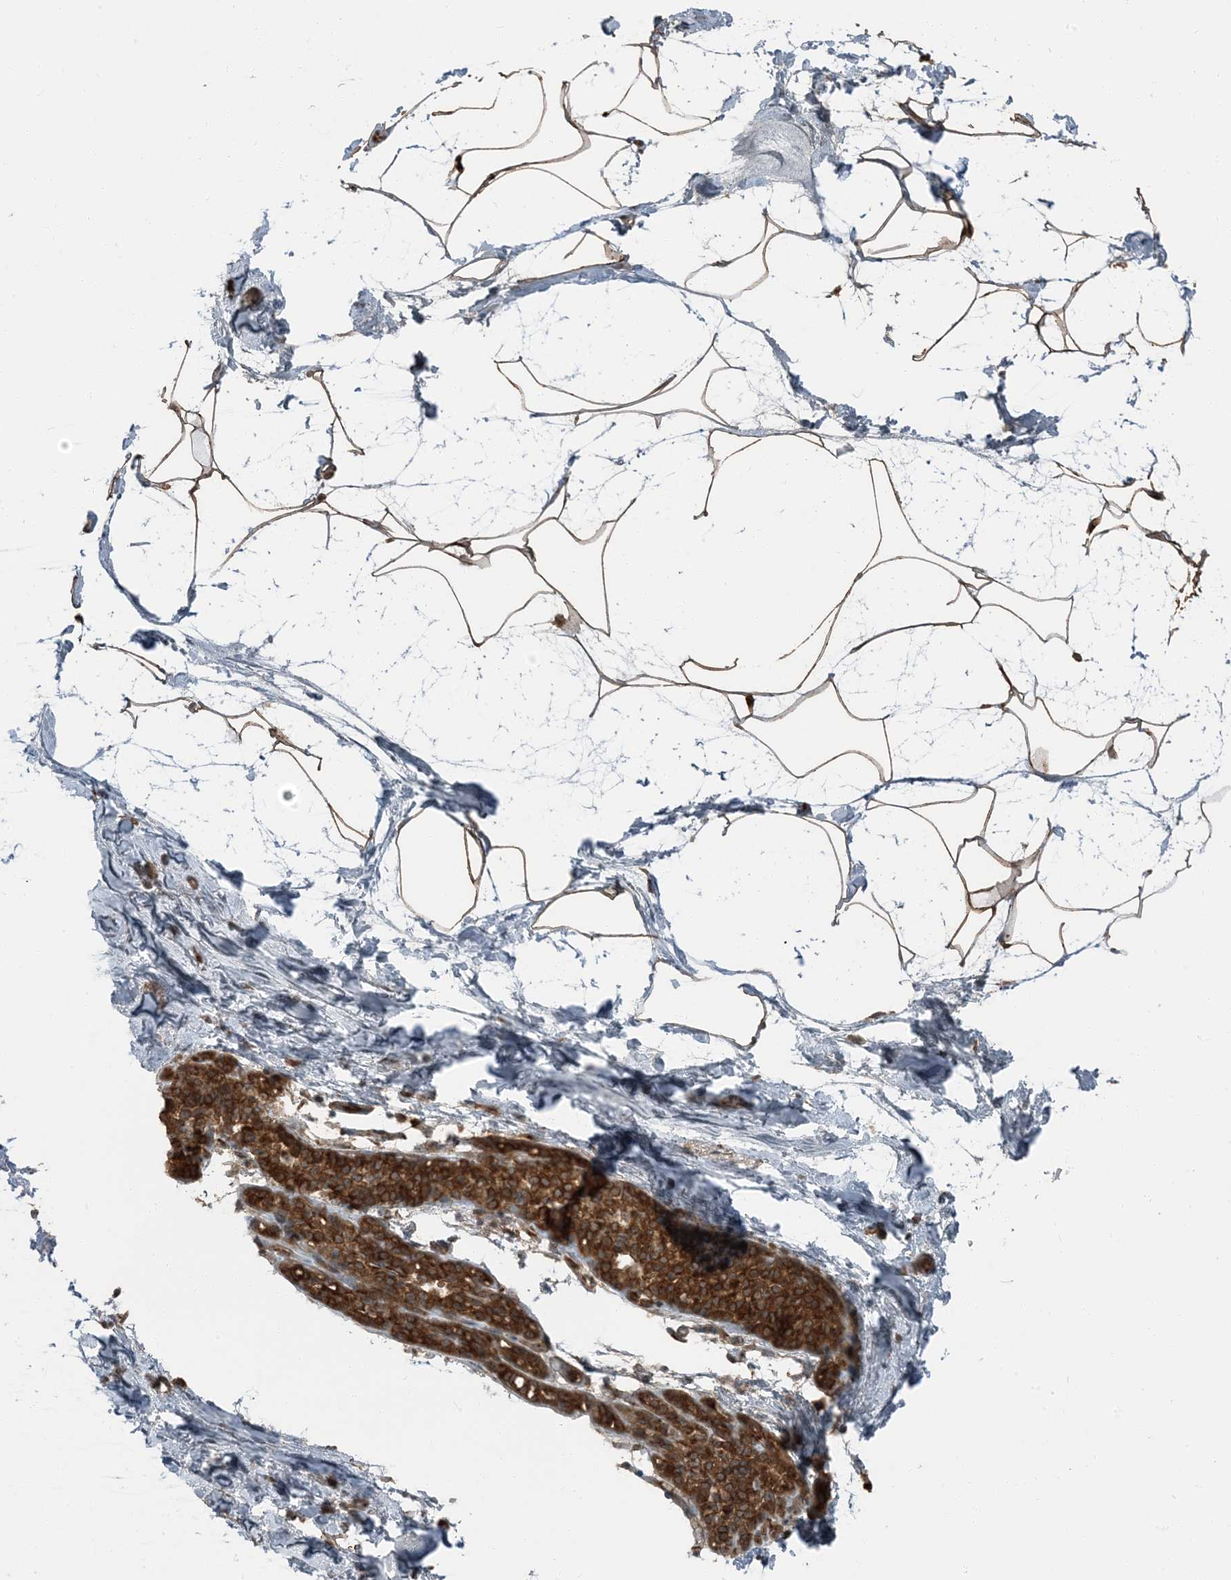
{"staining": {"intensity": "moderate", "quantity": ">75%", "location": "cytoplasmic/membranous"}, "tissue": "breast", "cell_type": "Adipocytes", "image_type": "normal", "snomed": [{"axis": "morphology", "description": "Normal tissue, NOS"}, {"axis": "topography", "description": "Breast"}], "caption": "Moderate cytoplasmic/membranous protein expression is seen in approximately >75% of adipocytes in breast. The protein of interest is shown in brown color, while the nuclei are stained blue.", "gene": "RAB3GAP1", "patient": {"sex": "female", "age": 62}}